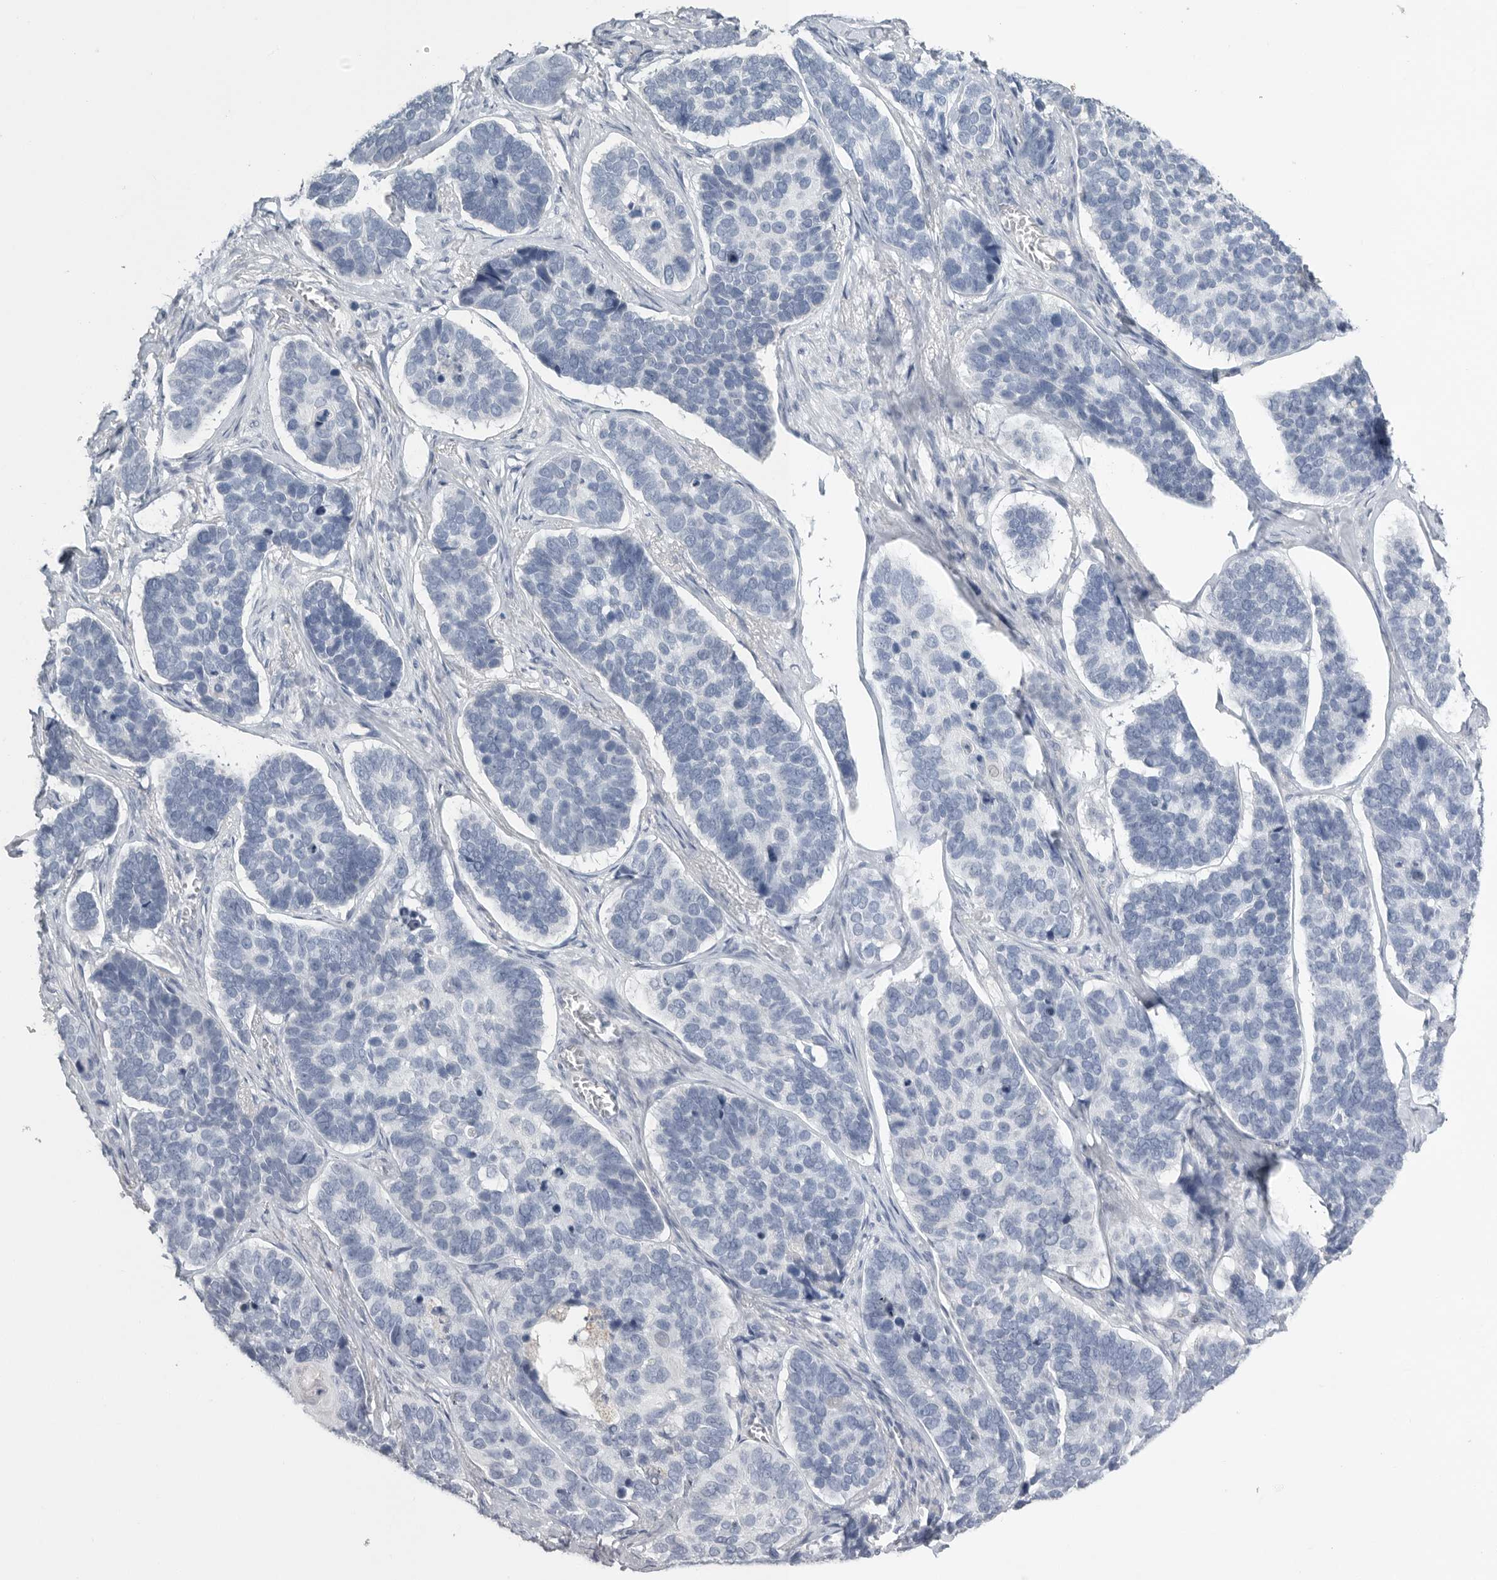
{"staining": {"intensity": "negative", "quantity": "none", "location": "none"}, "tissue": "skin cancer", "cell_type": "Tumor cells", "image_type": "cancer", "snomed": [{"axis": "morphology", "description": "Basal cell carcinoma"}, {"axis": "topography", "description": "Skin"}], "caption": "Image shows no significant protein positivity in tumor cells of basal cell carcinoma (skin).", "gene": "TIMP1", "patient": {"sex": "male", "age": 62}}